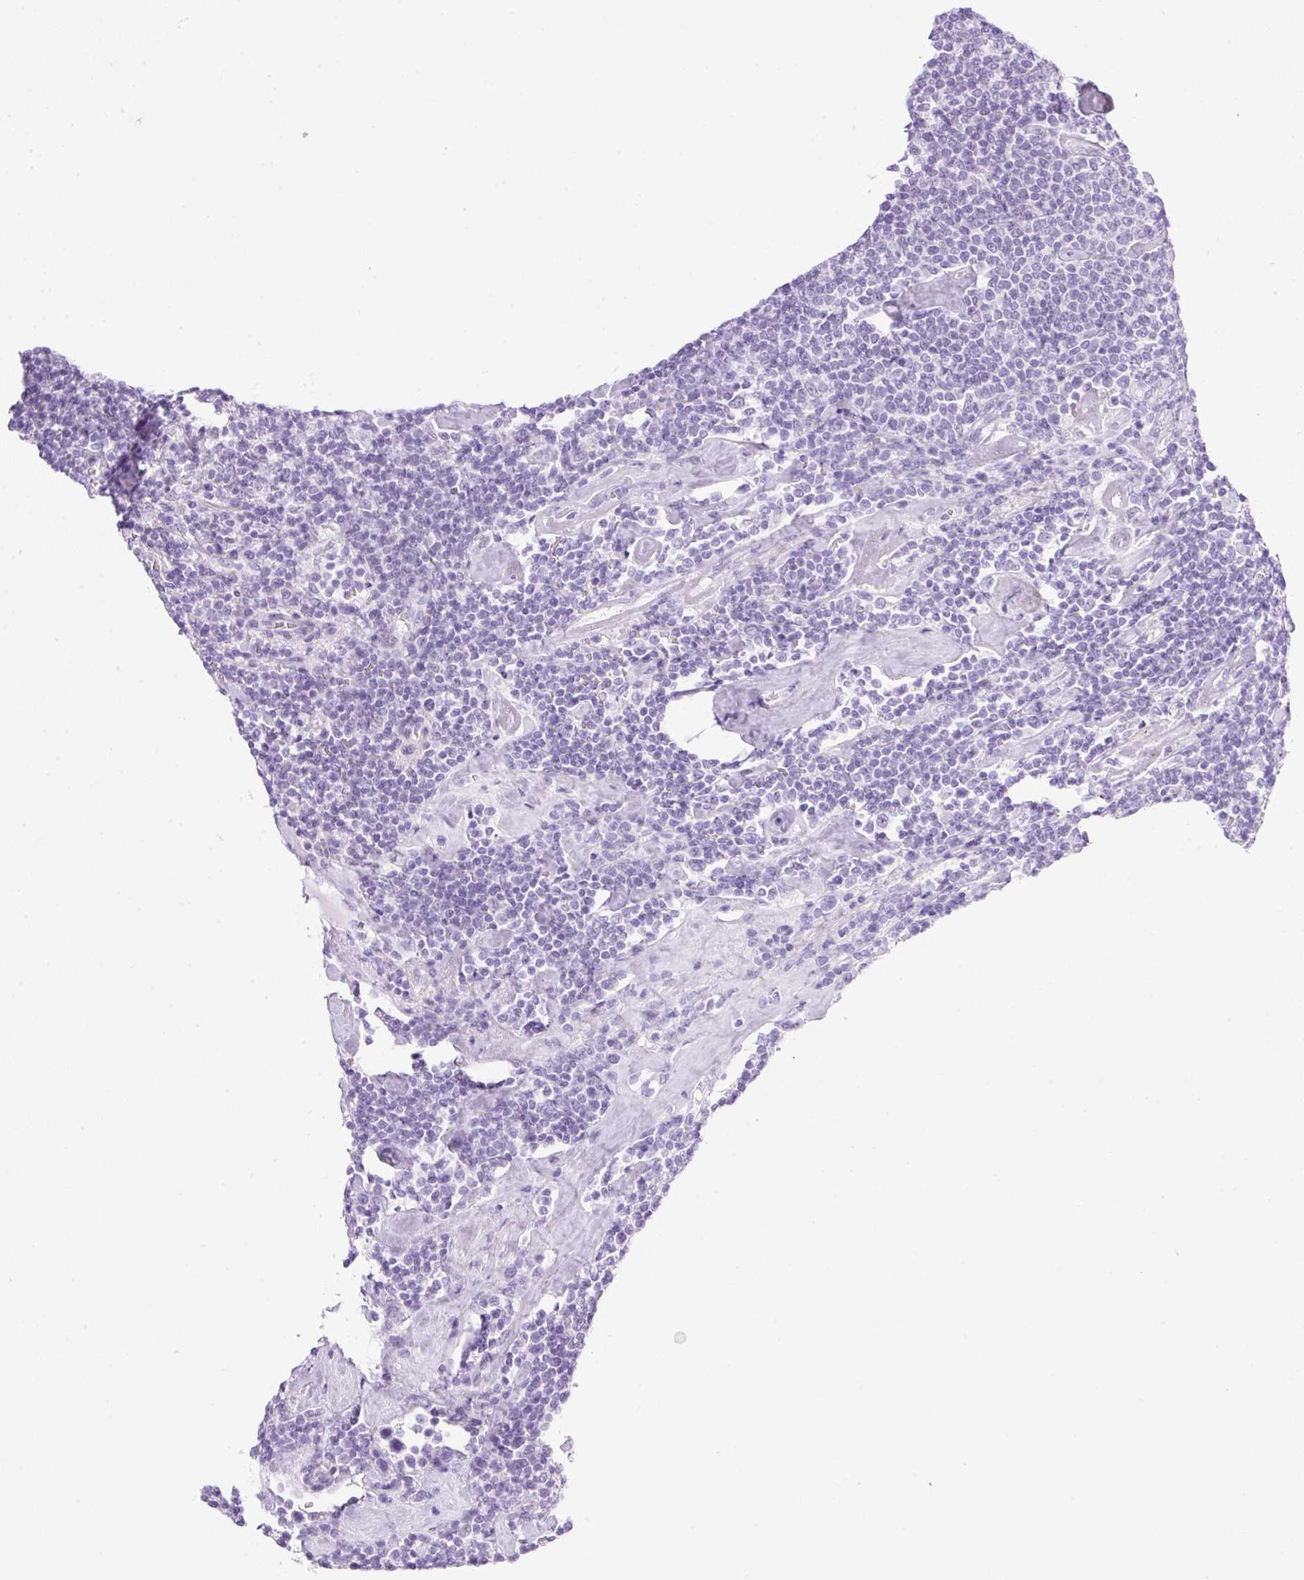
{"staining": {"intensity": "negative", "quantity": "none", "location": "none"}, "tissue": "lymphoma", "cell_type": "Tumor cells", "image_type": "cancer", "snomed": [{"axis": "morphology", "description": "Malignant lymphoma, non-Hodgkin's type, High grade"}, {"axis": "topography", "description": "Lymph node"}], "caption": "Immunohistochemical staining of lymphoma demonstrates no significant positivity in tumor cells.", "gene": "SPRR4", "patient": {"sex": "male", "age": 61}}